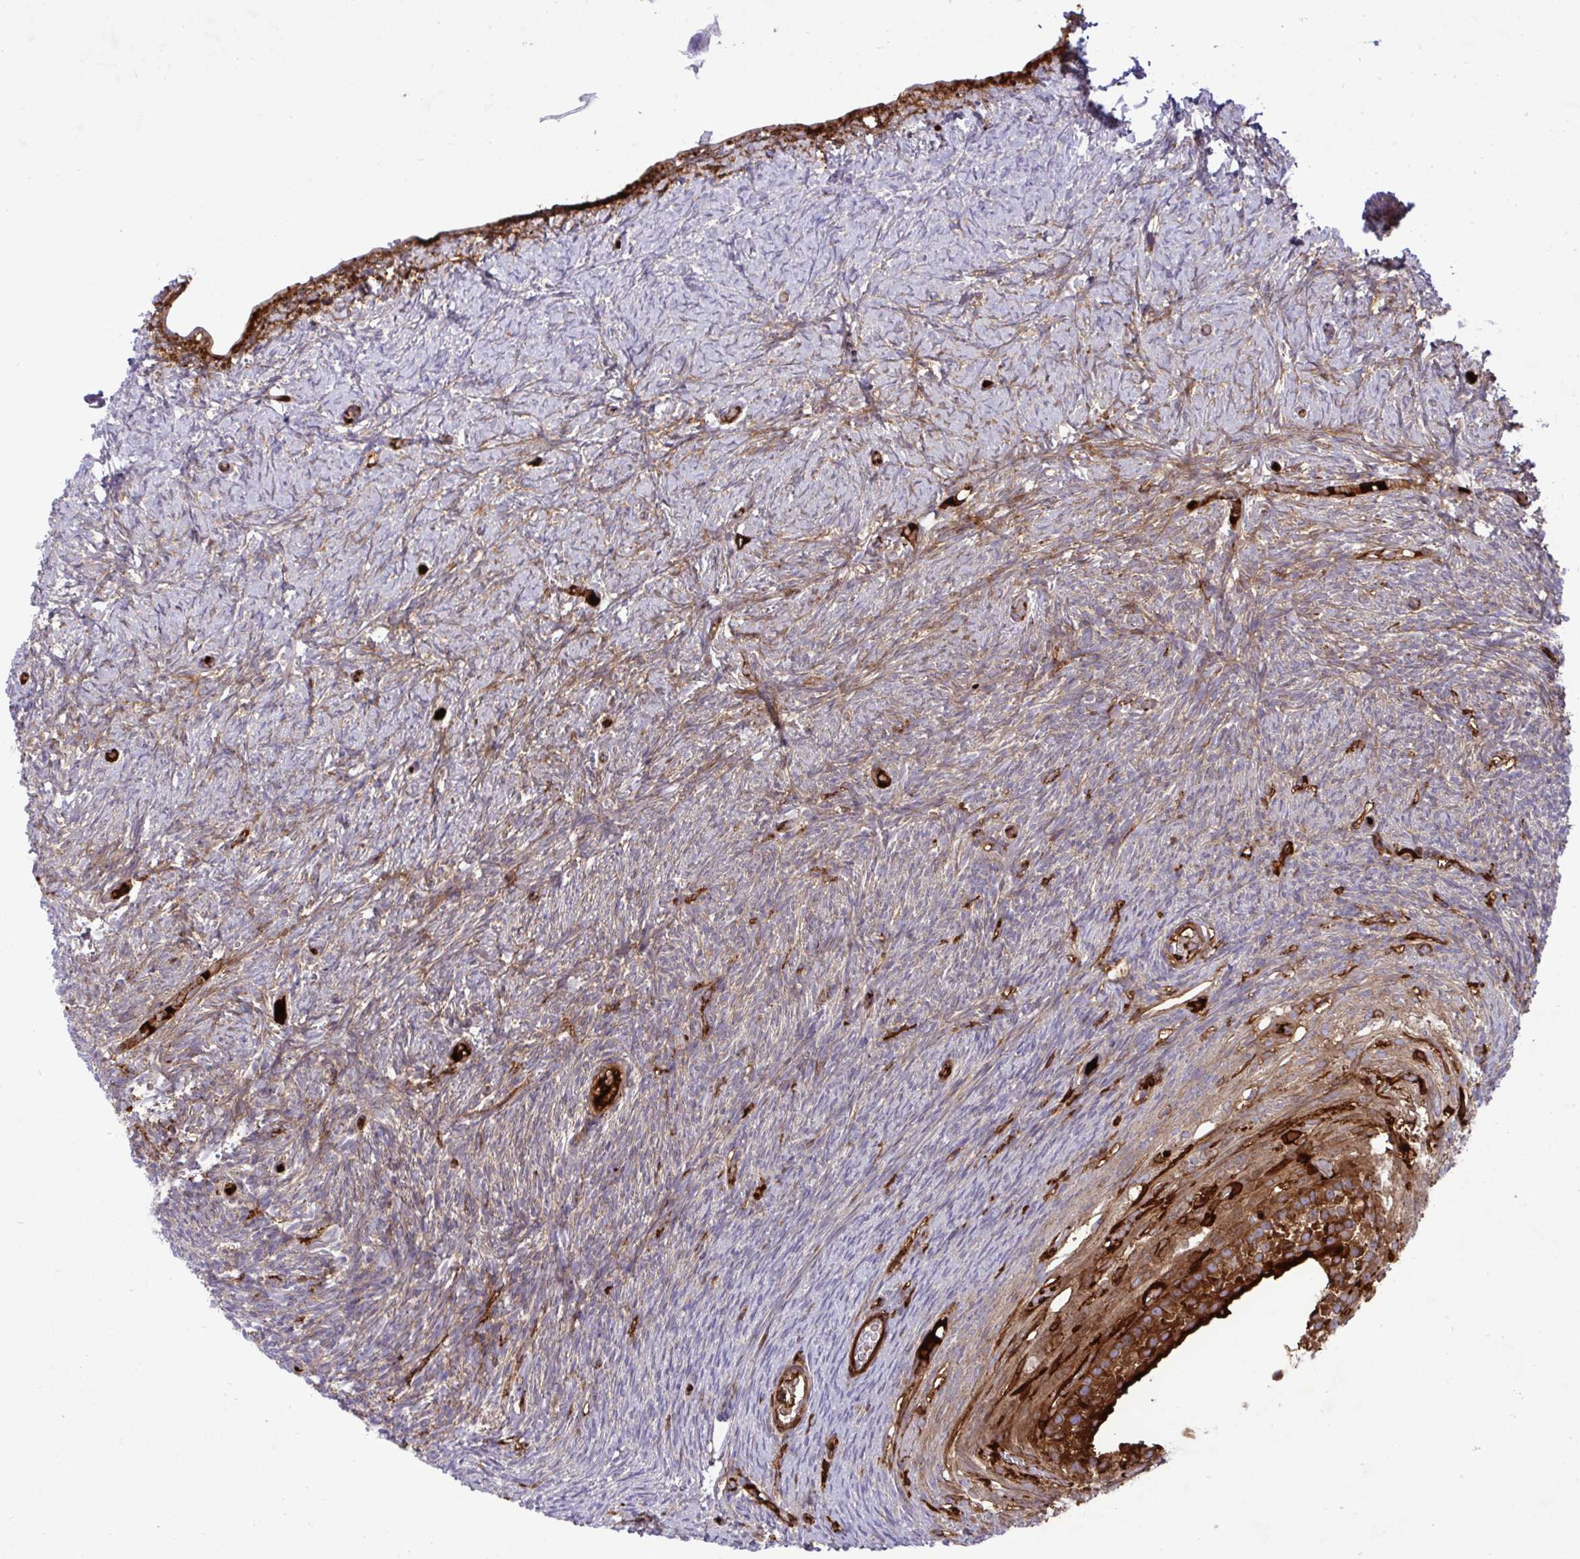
{"staining": {"intensity": "moderate", "quantity": "25%-75%", "location": "cytoplasmic/membranous"}, "tissue": "ovary", "cell_type": "Ovarian stroma cells", "image_type": "normal", "snomed": [{"axis": "morphology", "description": "Normal tissue, NOS"}, {"axis": "topography", "description": "Ovary"}], "caption": "Protein staining of normal ovary reveals moderate cytoplasmic/membranous staining in approximately 25%-75% of ovarian stroma cells.", "gene": "F2", "patient": {"sex": "female", "age": 39}}